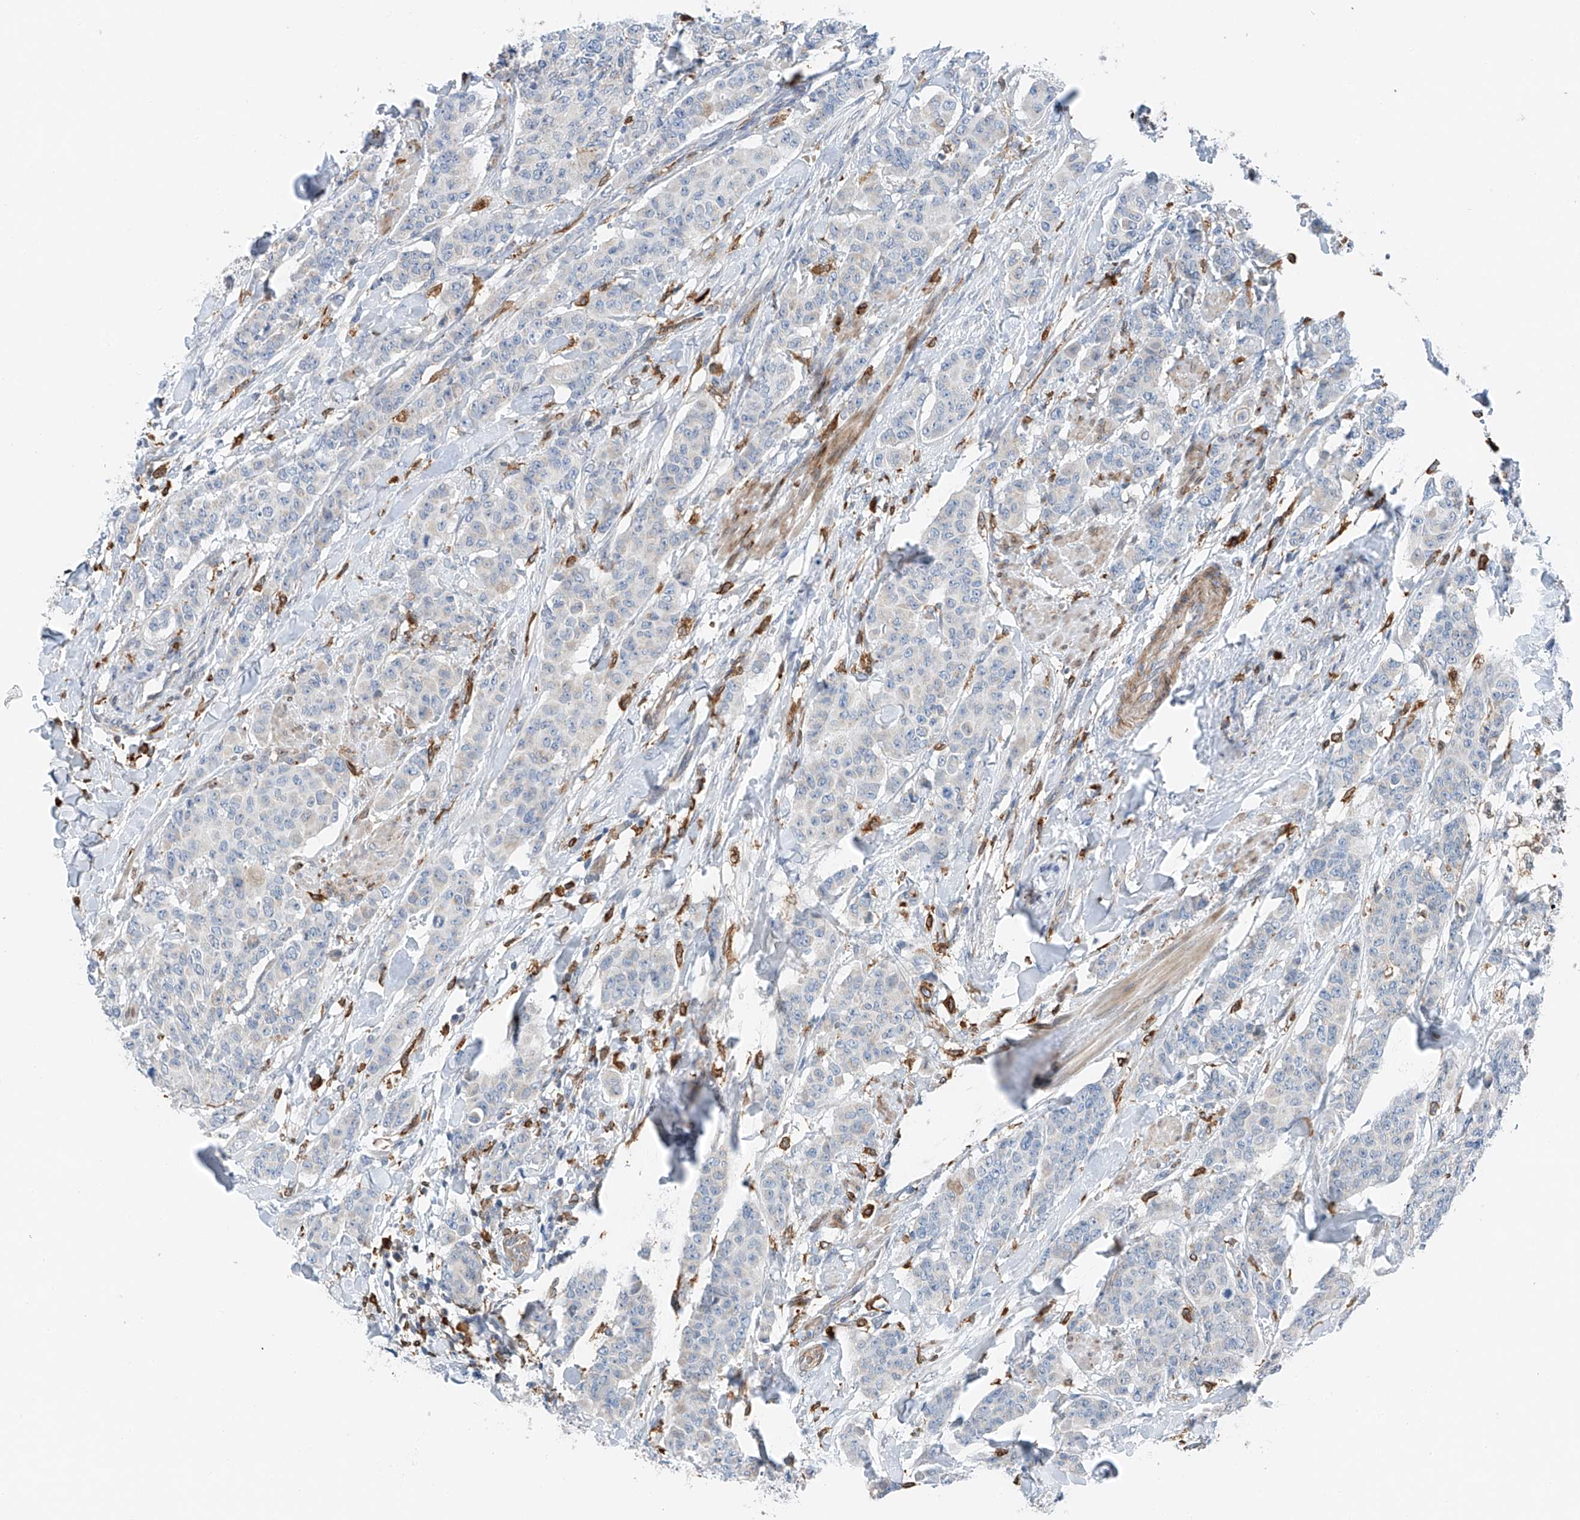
{"staining": {"intensity": "negative", "quantity": "none", "location": "none"}, "tissue": "breast cancer", "cell_type": "Tumor cells", "image_type": "cancer", "snomed": [{"axis": "morphology", "description": "Duct carcinoma"}, {"axis": "topography", "description": "Breast"}], "caption": "The histopathology image displays no significant expression in tumor cells of breast cancer (invasive ductal carcinoma). The staining was performed using DAB to visualize the protein expression in brown, while the nuclei were stained in blue with hematoxylin (Magnification: 20x).", "gene": "TBXAS1", "patient": {"sex": "female", "age": 40}}